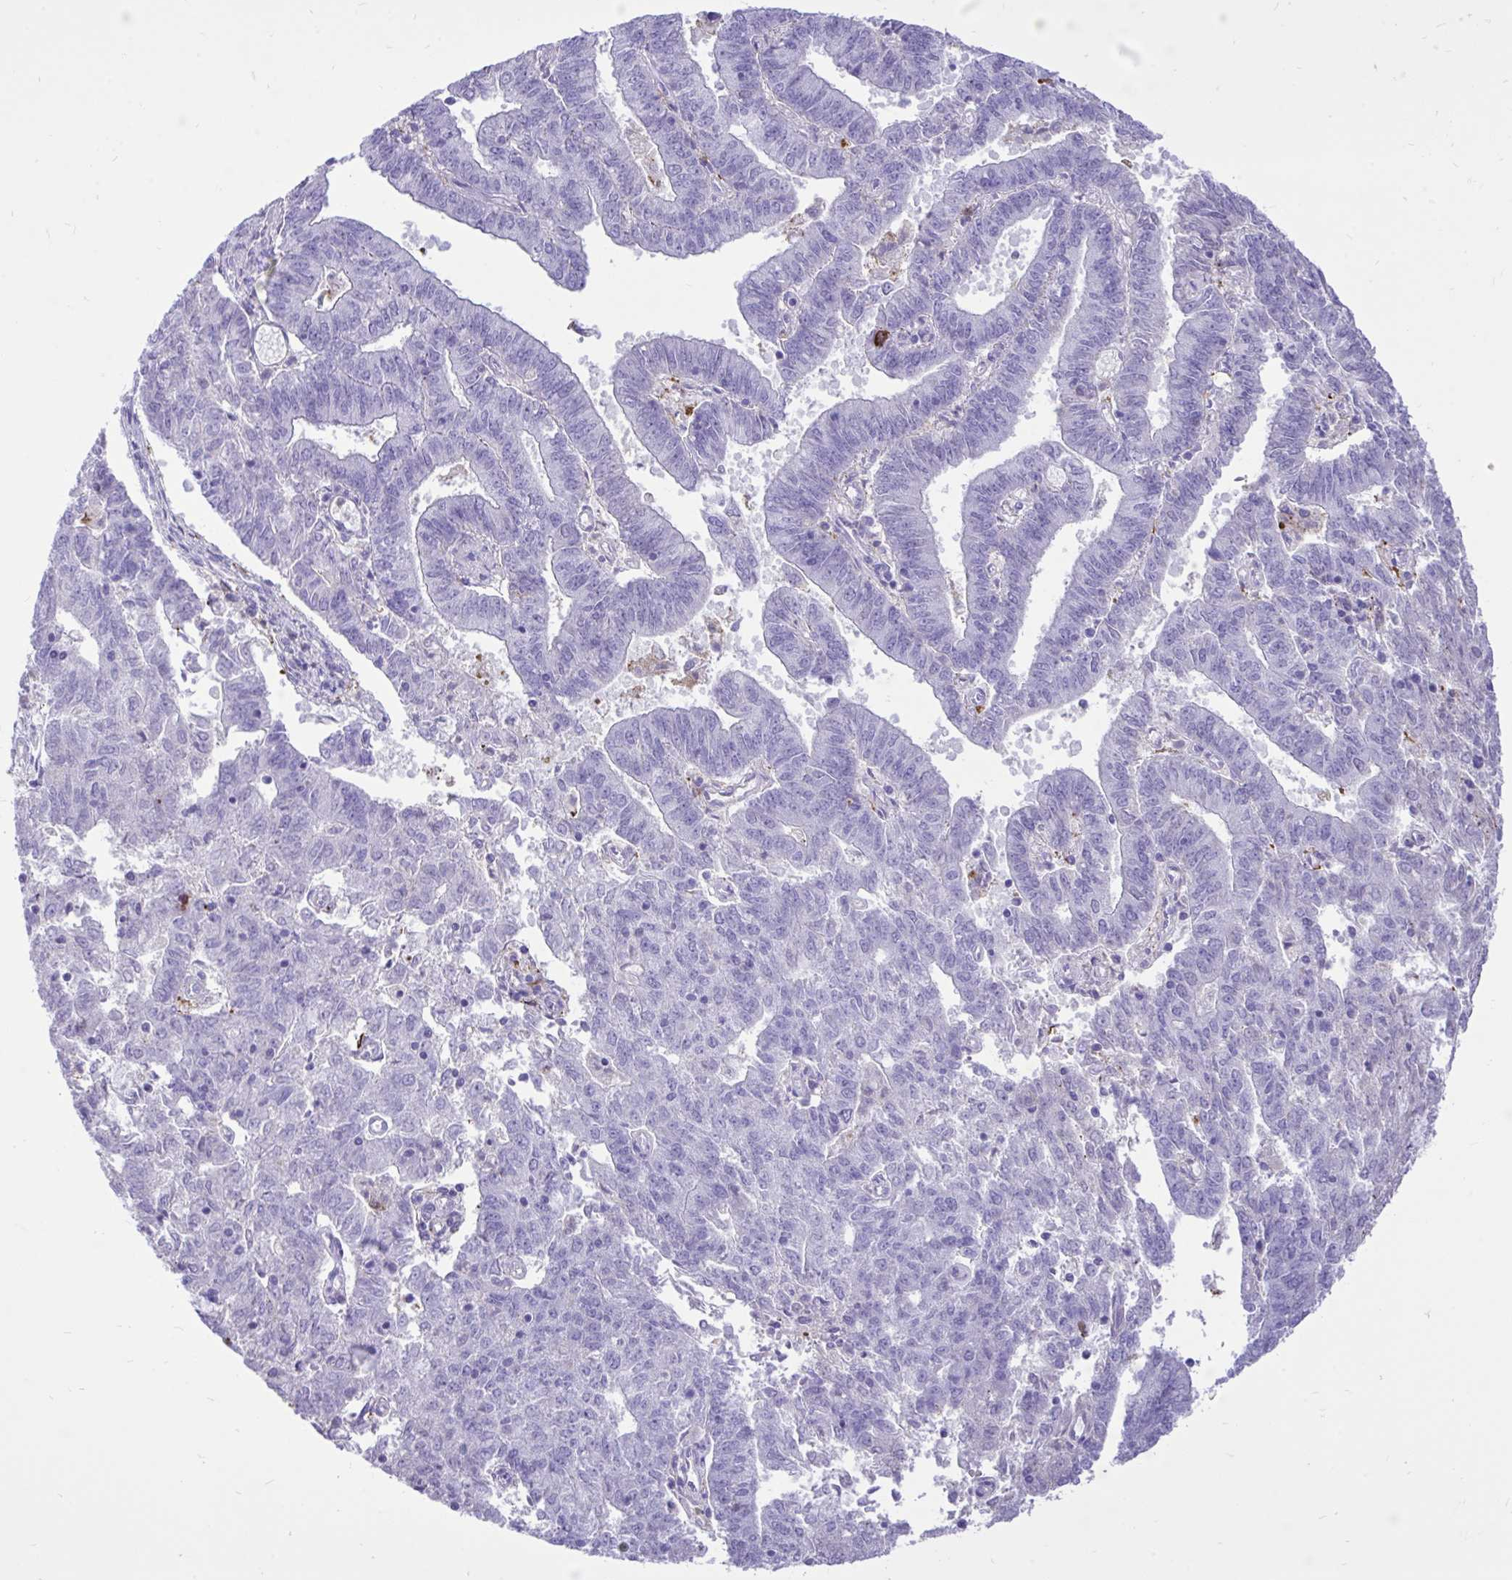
{"staining": {"intensity": "negative", "quantity": "none", "location": "none"}, "tissue": "endometrial cancer", "cell_type": "Tumor cells", "image_type": "cancer", "snomed": [{"axis": "morphology", "description": "Adenocarcinoma, NOS"}, {"axis": "topography", "description": "Endometrium"}], "caption": "DAB immunohistochemical staining of human adenocarcinoma (endometrial) demonstrates no significant staining in tumor cells. The staining is performed using DAB brown chromogen with nuclei counter-stained in using hematoxylin.", "gene": "TLR7", "patient": {"sex": "female", "age": 82}}